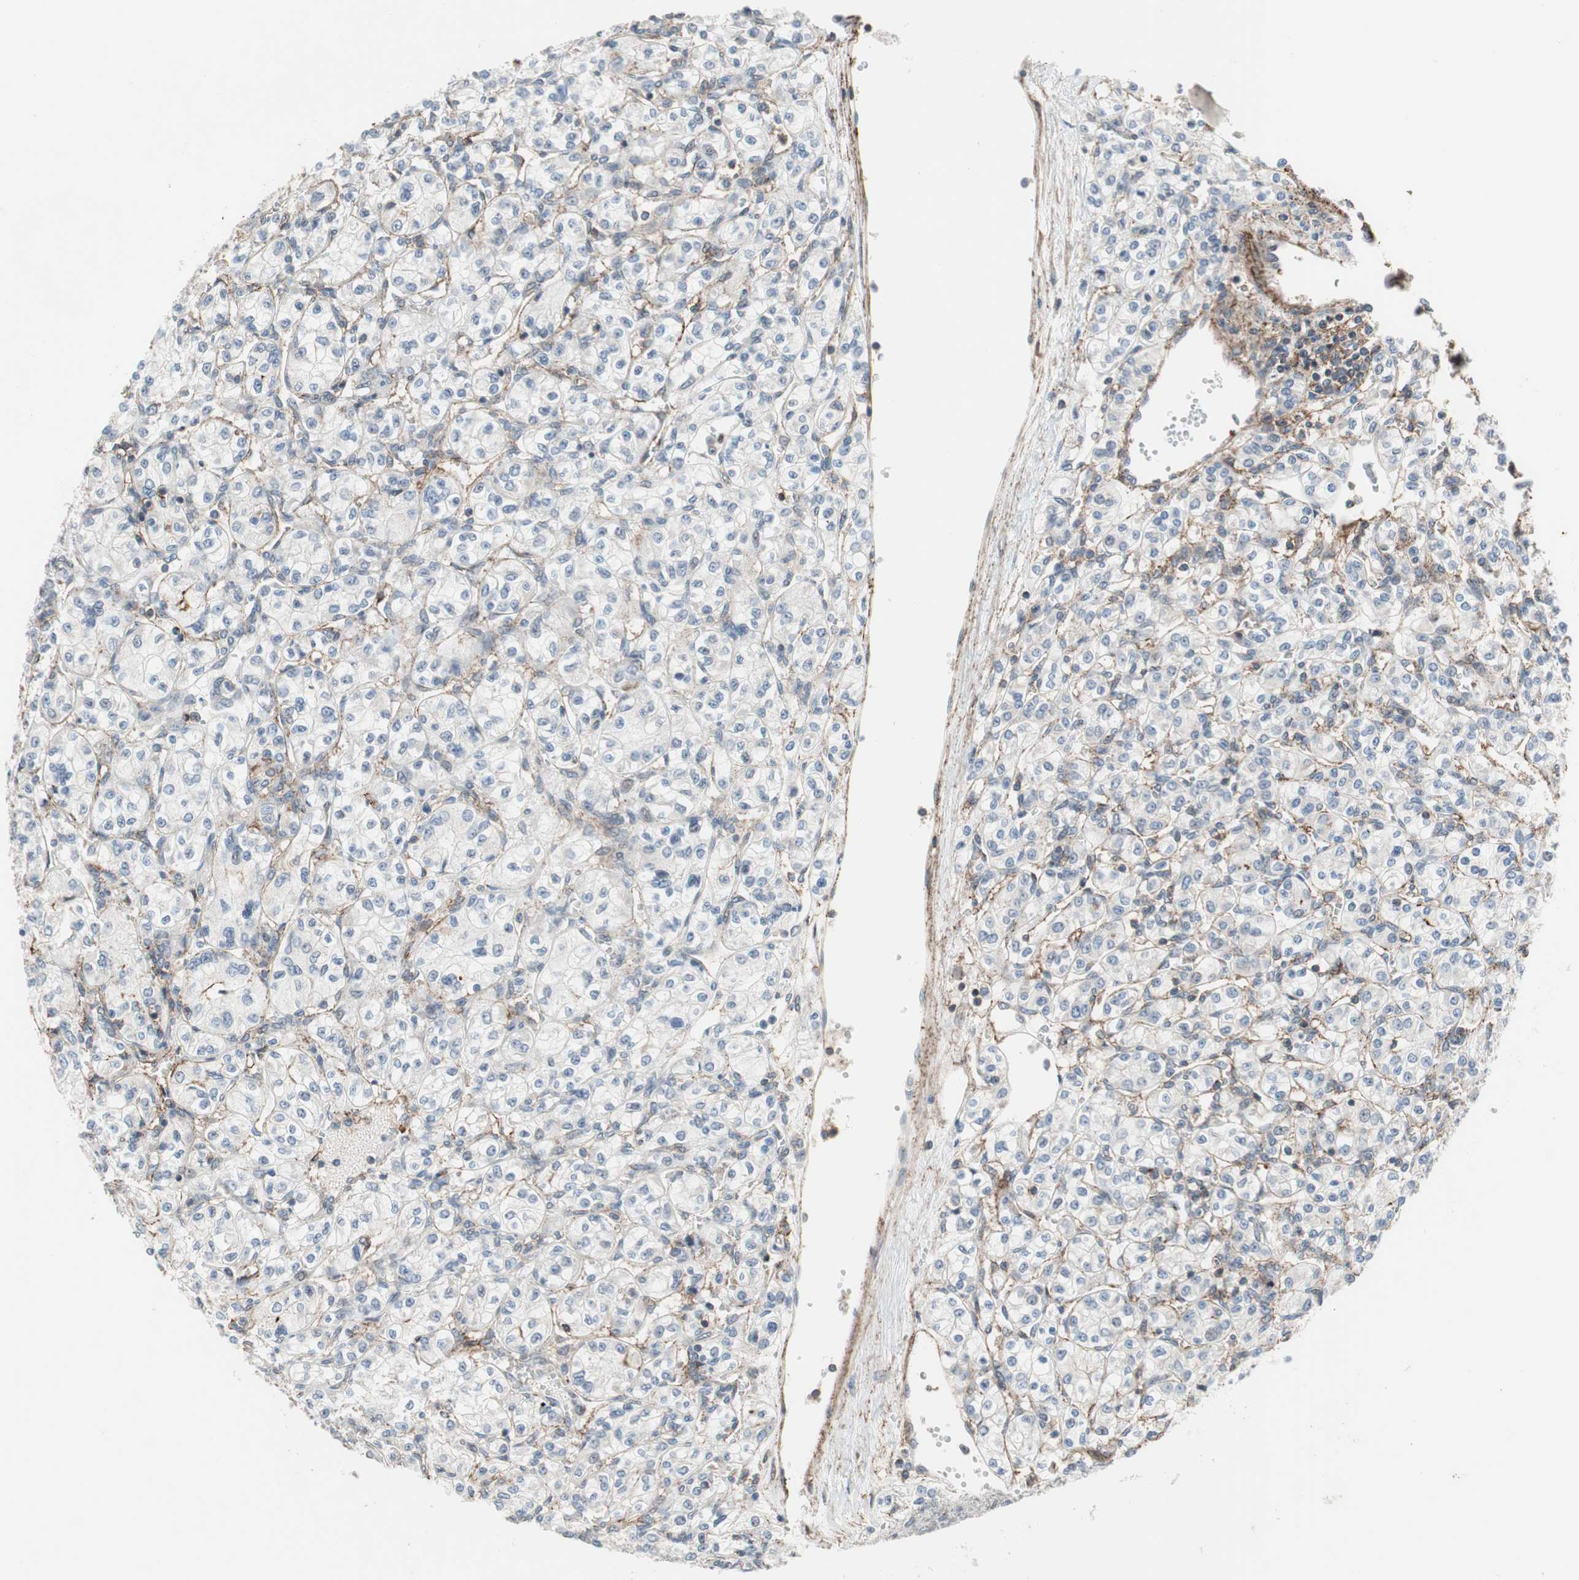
{"staining": {"intensity": "negative", "quantity": "none", "location": "none"}, "tissue": "renal cancer", "cell_type": "Tumor cells", "image_type": "cancer", "snomed": [{"axis": "morphology", "description": "Adenocarcinoma, NOS"}, {"axis": "topography", "description": "Kidney"}], "caption": "DAB (3,3'-diaminobenzidine) immunohistochemical staining of human adenocarcinoma (renal) shows no significant staining in tumor cells.", "gene": "GRHL1", "patient": {"sex": "male", "age": 77}}